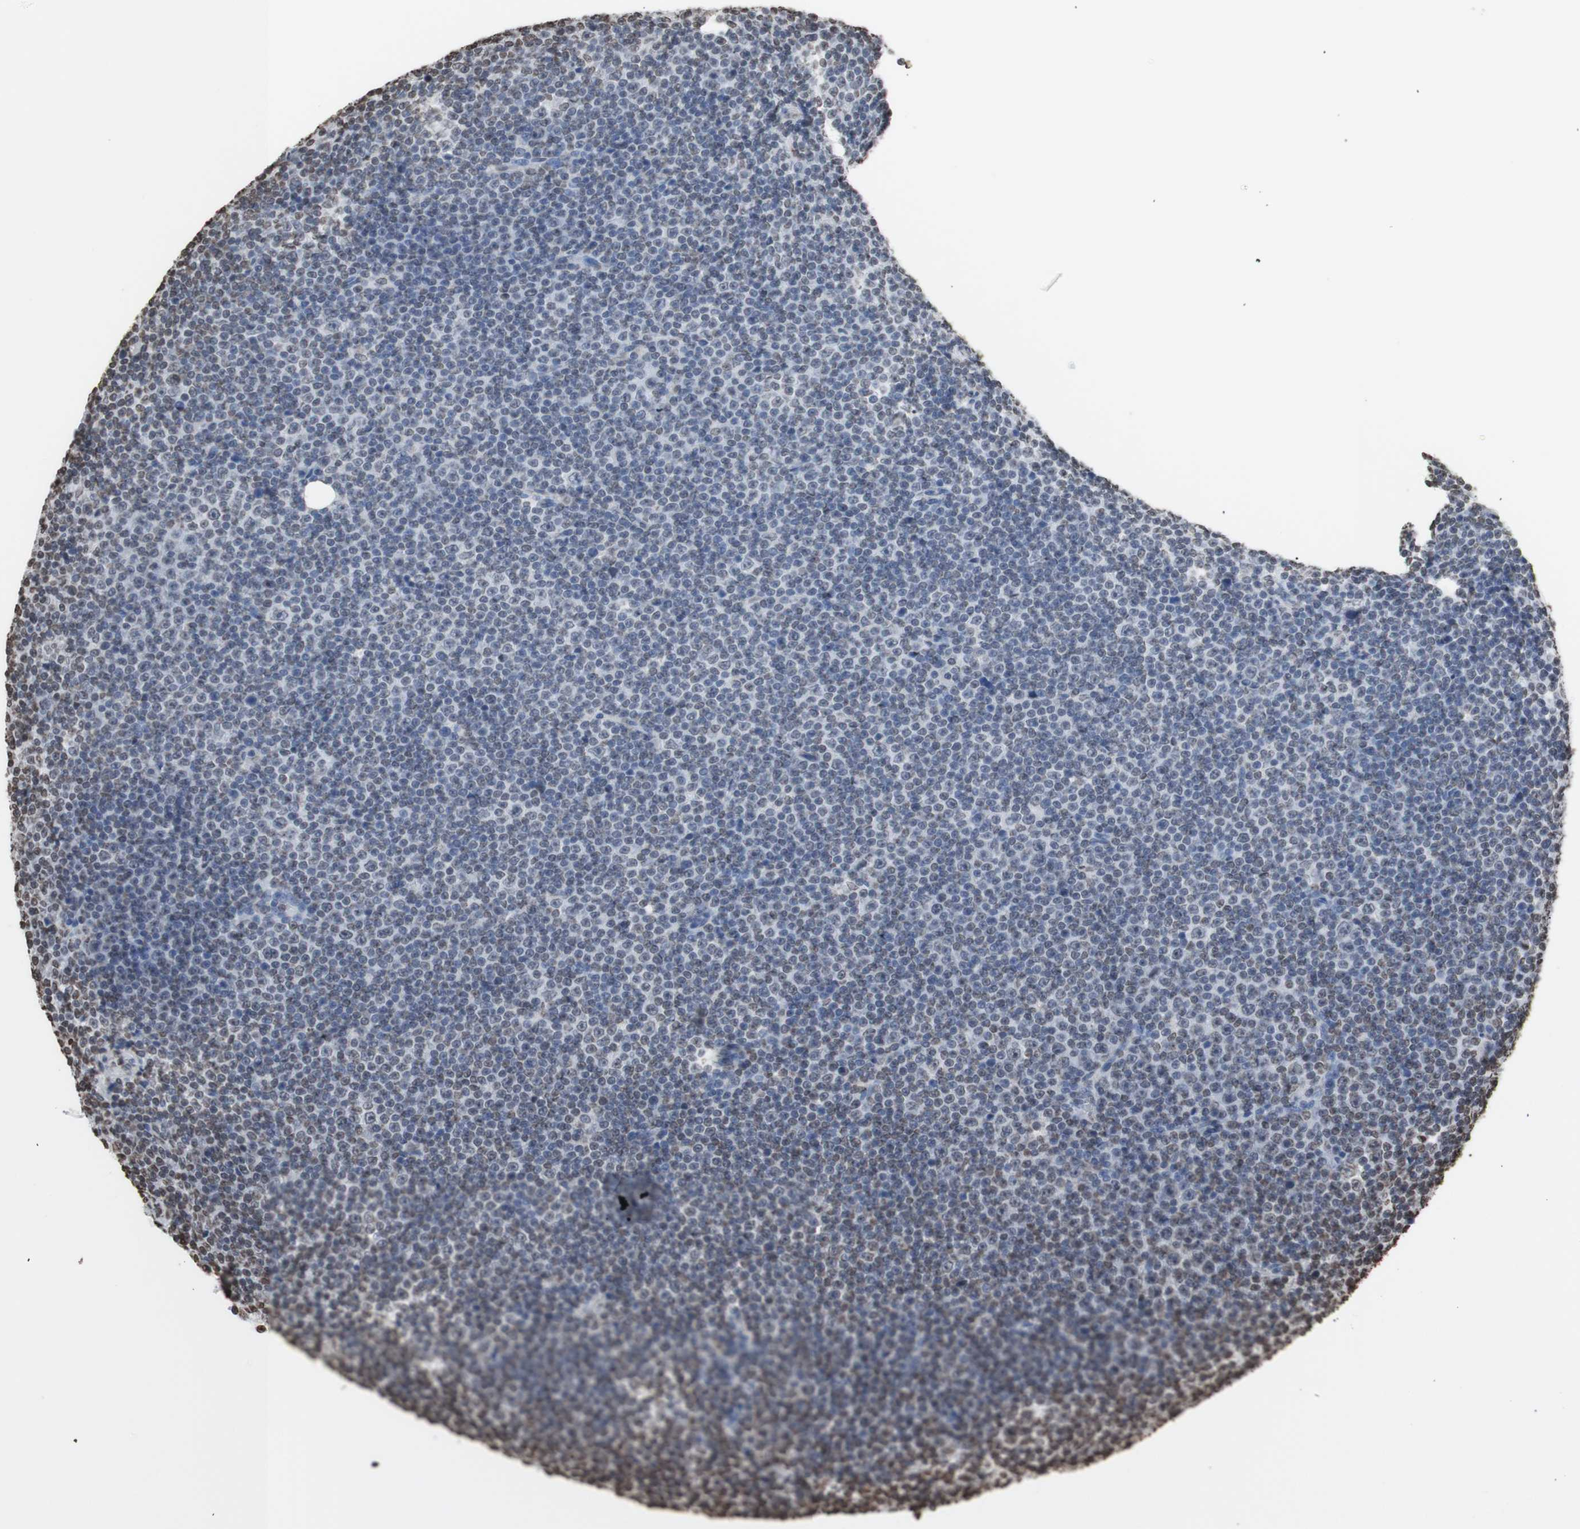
{"staining": {"intensity": "negative", "quantity": "none", "location": "none"}, "tissue": "lymphoma", "cell_type": "Tumor cells", "image_type": "cancer", "snomed": [{"axis": "morphology", "description": "Malignant lymphoma, non-Hodgkin's type, Low grade"}, {"axis": "topography", "description": "Lymph node"}], "caption": "A high-resolution micrograph shows immunohistochemistry (IHC) staining of low-grade malignant lymphoma, non-Hodgkin's type, which displays no significant staining in tumor cells.", "gene": "SNAI2", "patient": {"sex": "female", "age": 67}}